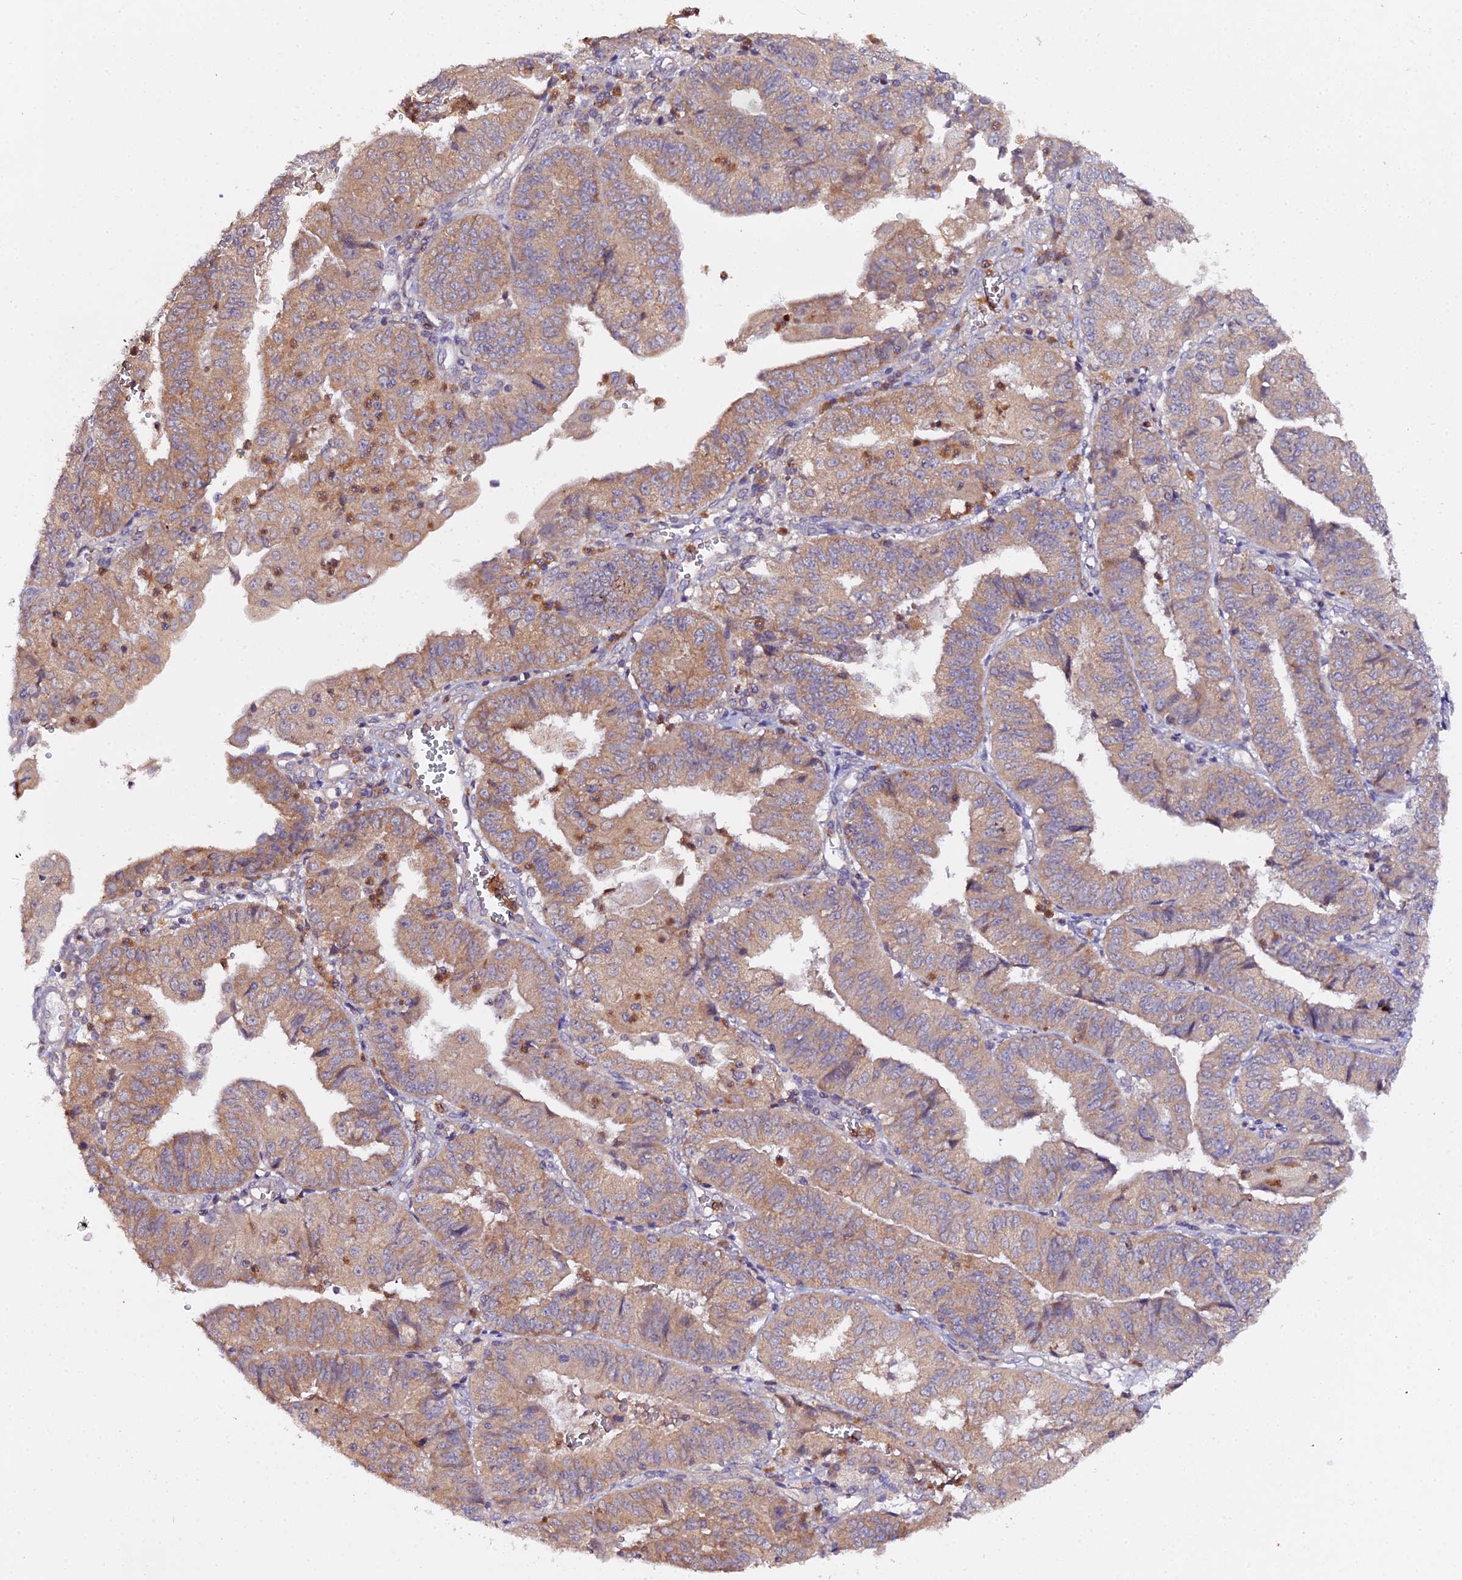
{"staining": {"intensity": "moderate", "quantity": ">75%", "location": "cytoplasmic/membranous"}, "tissue": "endometrial cancer", "cell_type": "Tumor cells", "image_type": "cancer", "snomed": [{"axis": "morphology", "description": "Adenocarcinoma, NOS"}, {"axis": "topography", "description": "Endometrium"}], "caption": "Immunohistochemistry (IHC) of endometrial cancer (adenocarcinoma) displays medium levels of moderate cytoplasmic/membranous expression in about >75% of tumor cells. (brown staining indicates protein expression, while blue staining denotes nuclei).", "gene": "TRIM26", "patient": {"sex": "female", "age": 56}}